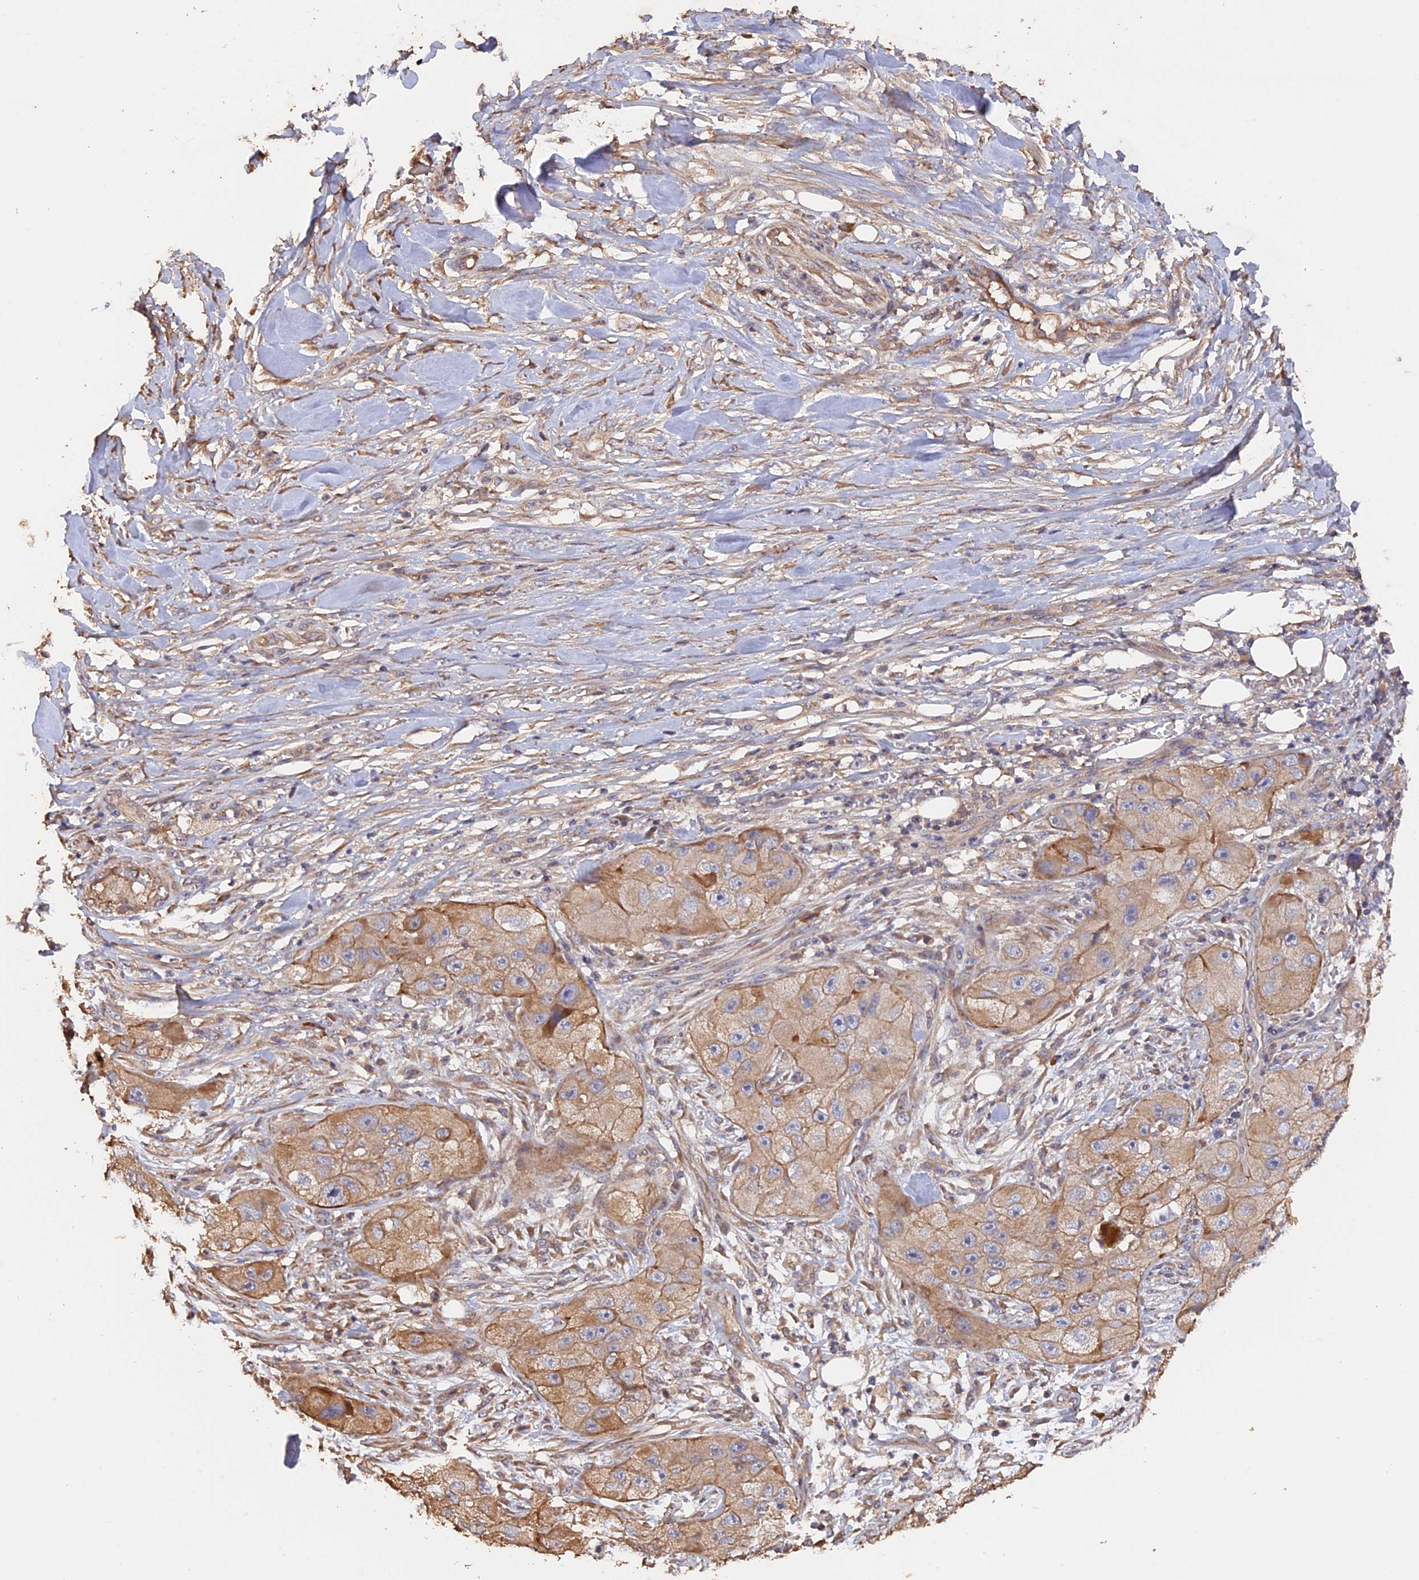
{"staining": {"intensity": "weak", "quantity": "25%-75%", "location": "cytoplasmic/membranous"}, "tissue": "skin cancer", "cell_type": "Tumor cells", "image_type": "cancer", "snomed": [{"axis": "morphology", "description": "Squamous cell carcinoma, NOS"}, {"axis": "topography", "description": "Skin"}, {"axis": "topography", "description": "Subcutis"}], "caption": "Tumor cells exhibit low levels of weak cytoplasmic/membranous staining in about 25%-75% of cells in human squamous cell carcinoma (skin).", "gene": "RASAL1", "patient": {"sex": "male", "age": 73}}